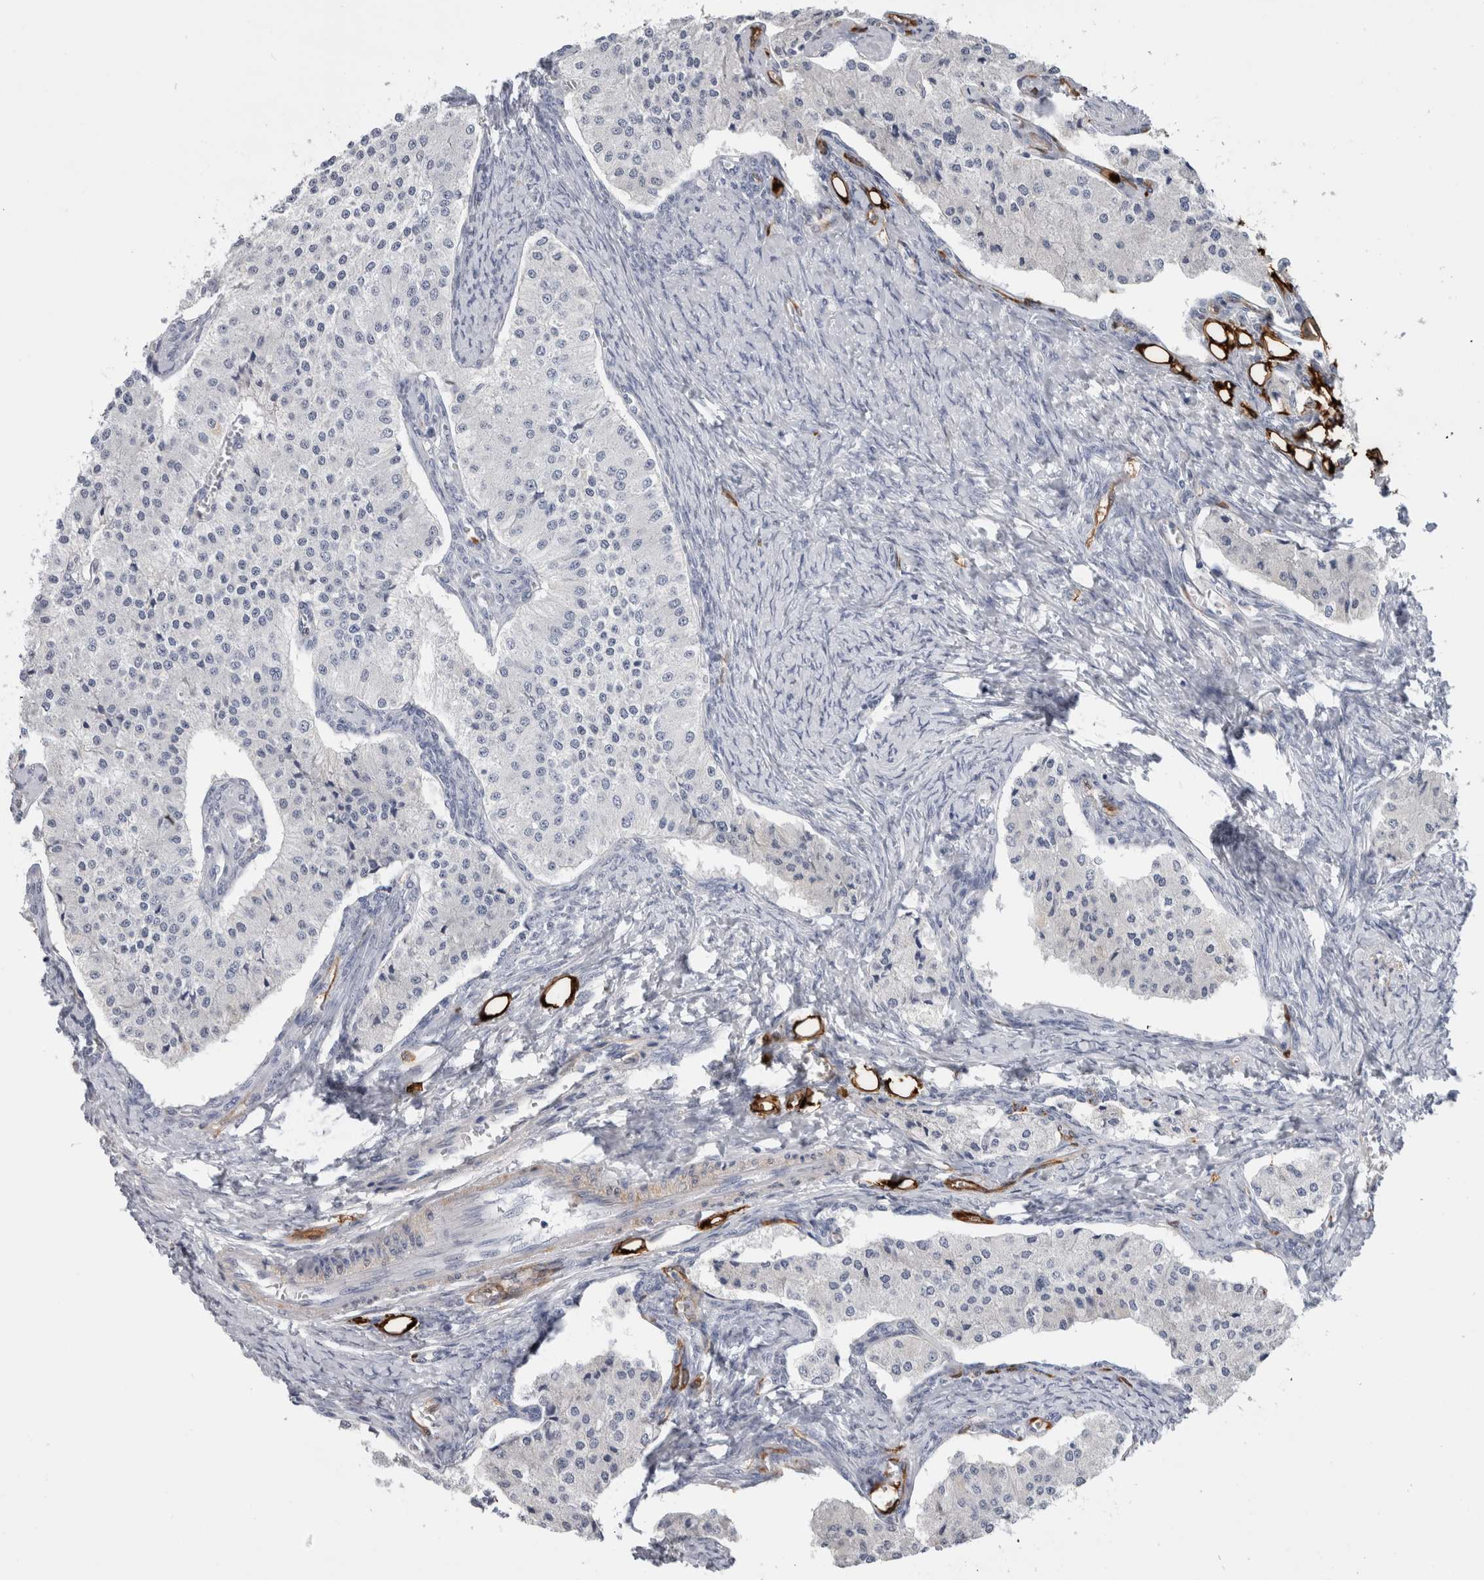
{"staining": {"intensity": "negative", "quantity": "none", "location": "none"}, "tissue": "carcinoid", "cell_type": "Tumor cells", "image_type": "cancer", "snomed": [{"axis": "morphology", "description": "Carcinoid, malignant, NOS"}, {"axis": "topography", "description": "Colon"}], "caption": "Tumor cells are negative for protein expression in human malignant carcinoid.", "gene": "FABP4", "patient": {"sex": "female", "age": 52}}